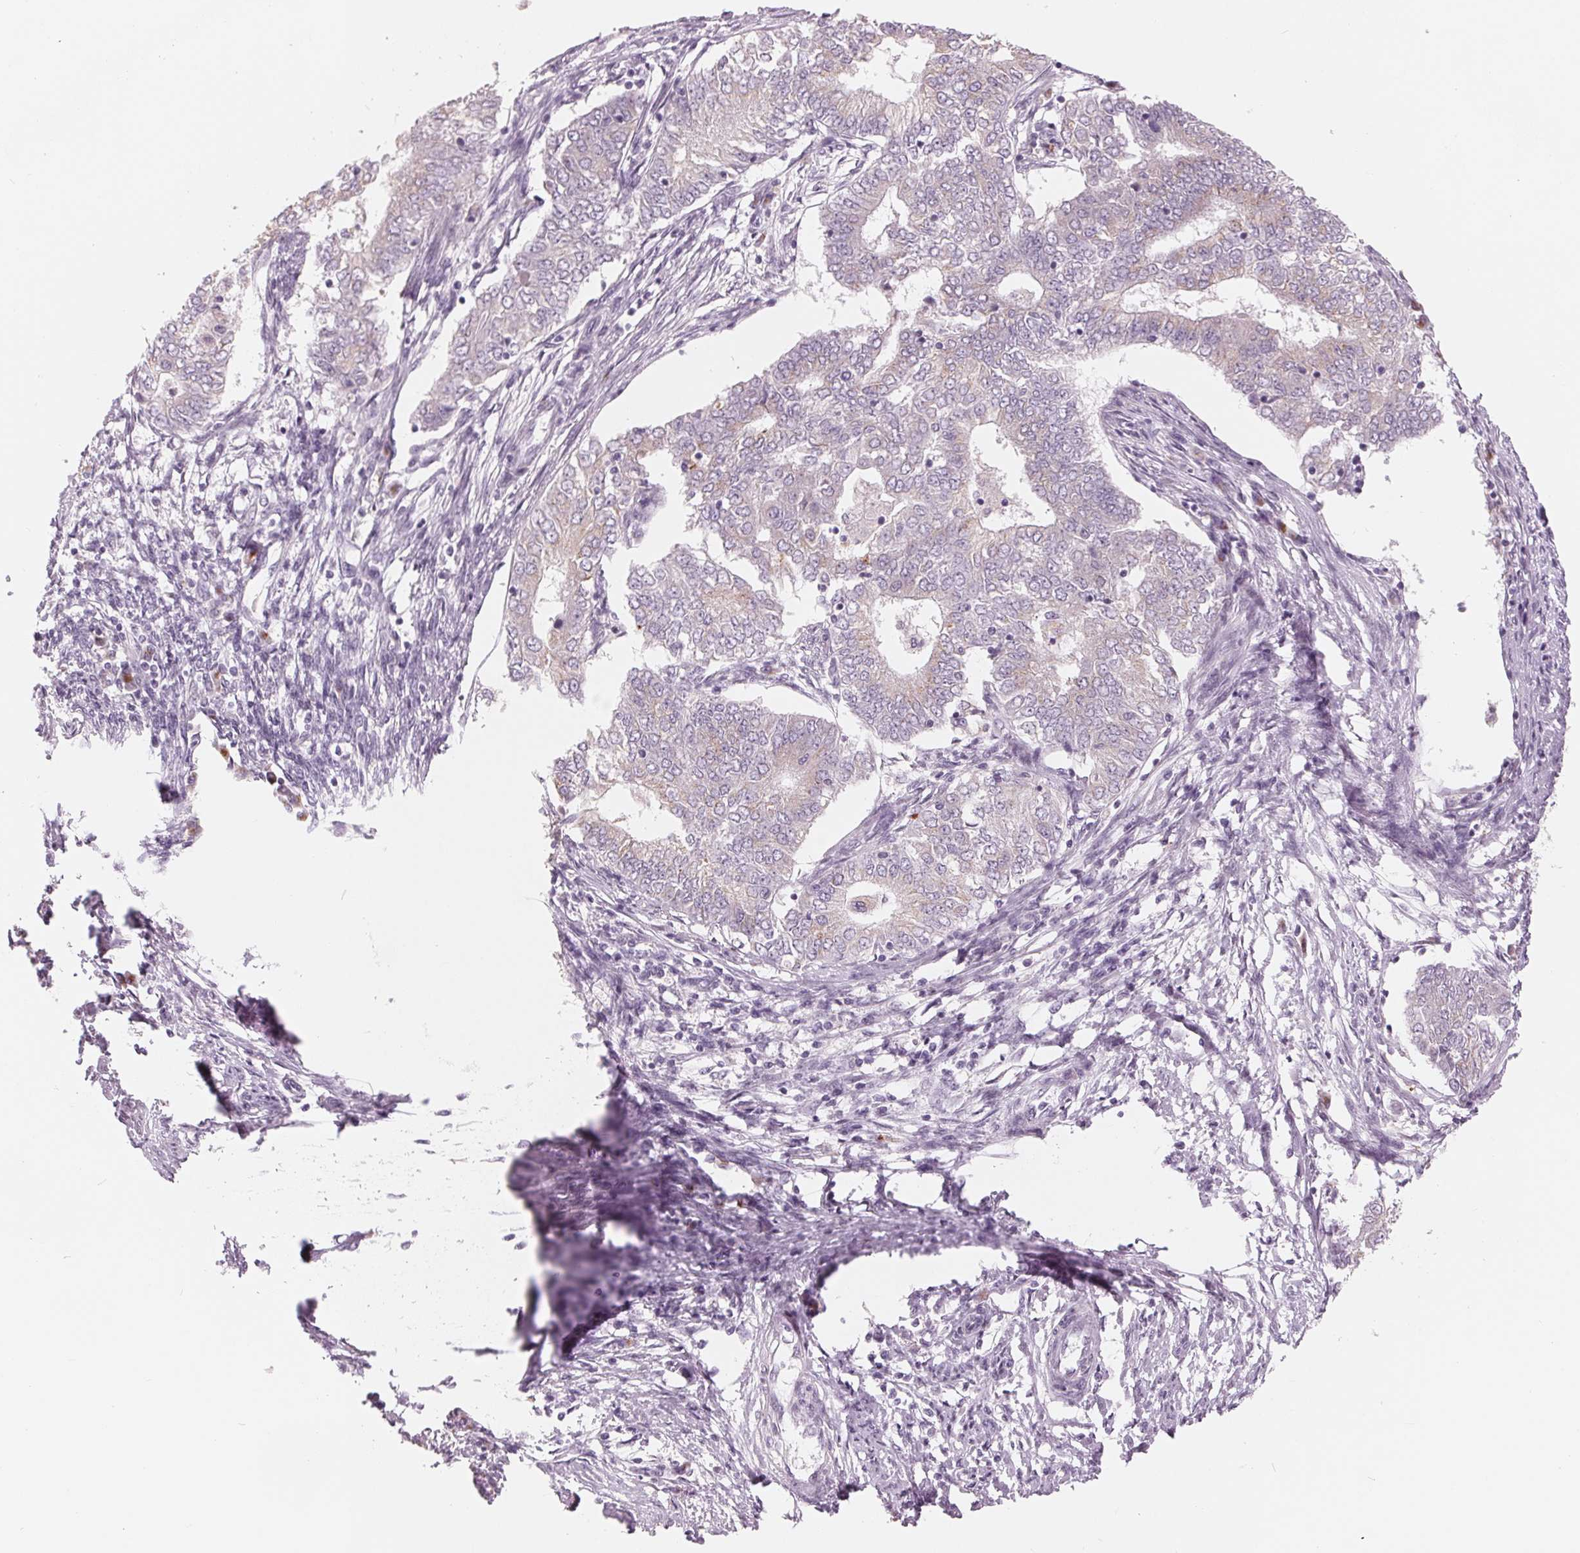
{"staining": {"intensity": "negative", "quantity": "none", "location": "none"}, "tissue": "endometrial cancer", "cell_type": "Tumor cells", "image_type": "cancer", "snomed": [{"axis": "morphology", "description": "Adenocarcinoma, NOS"}, {"axis": "topography", "description": "Endometrium"}], "caption": "Immunohistochemical staining of endometrial cancer reveals no significant expression in tumor cells.", "gene": "IL9R", "patient": {"sex": "female", "age": 62}}